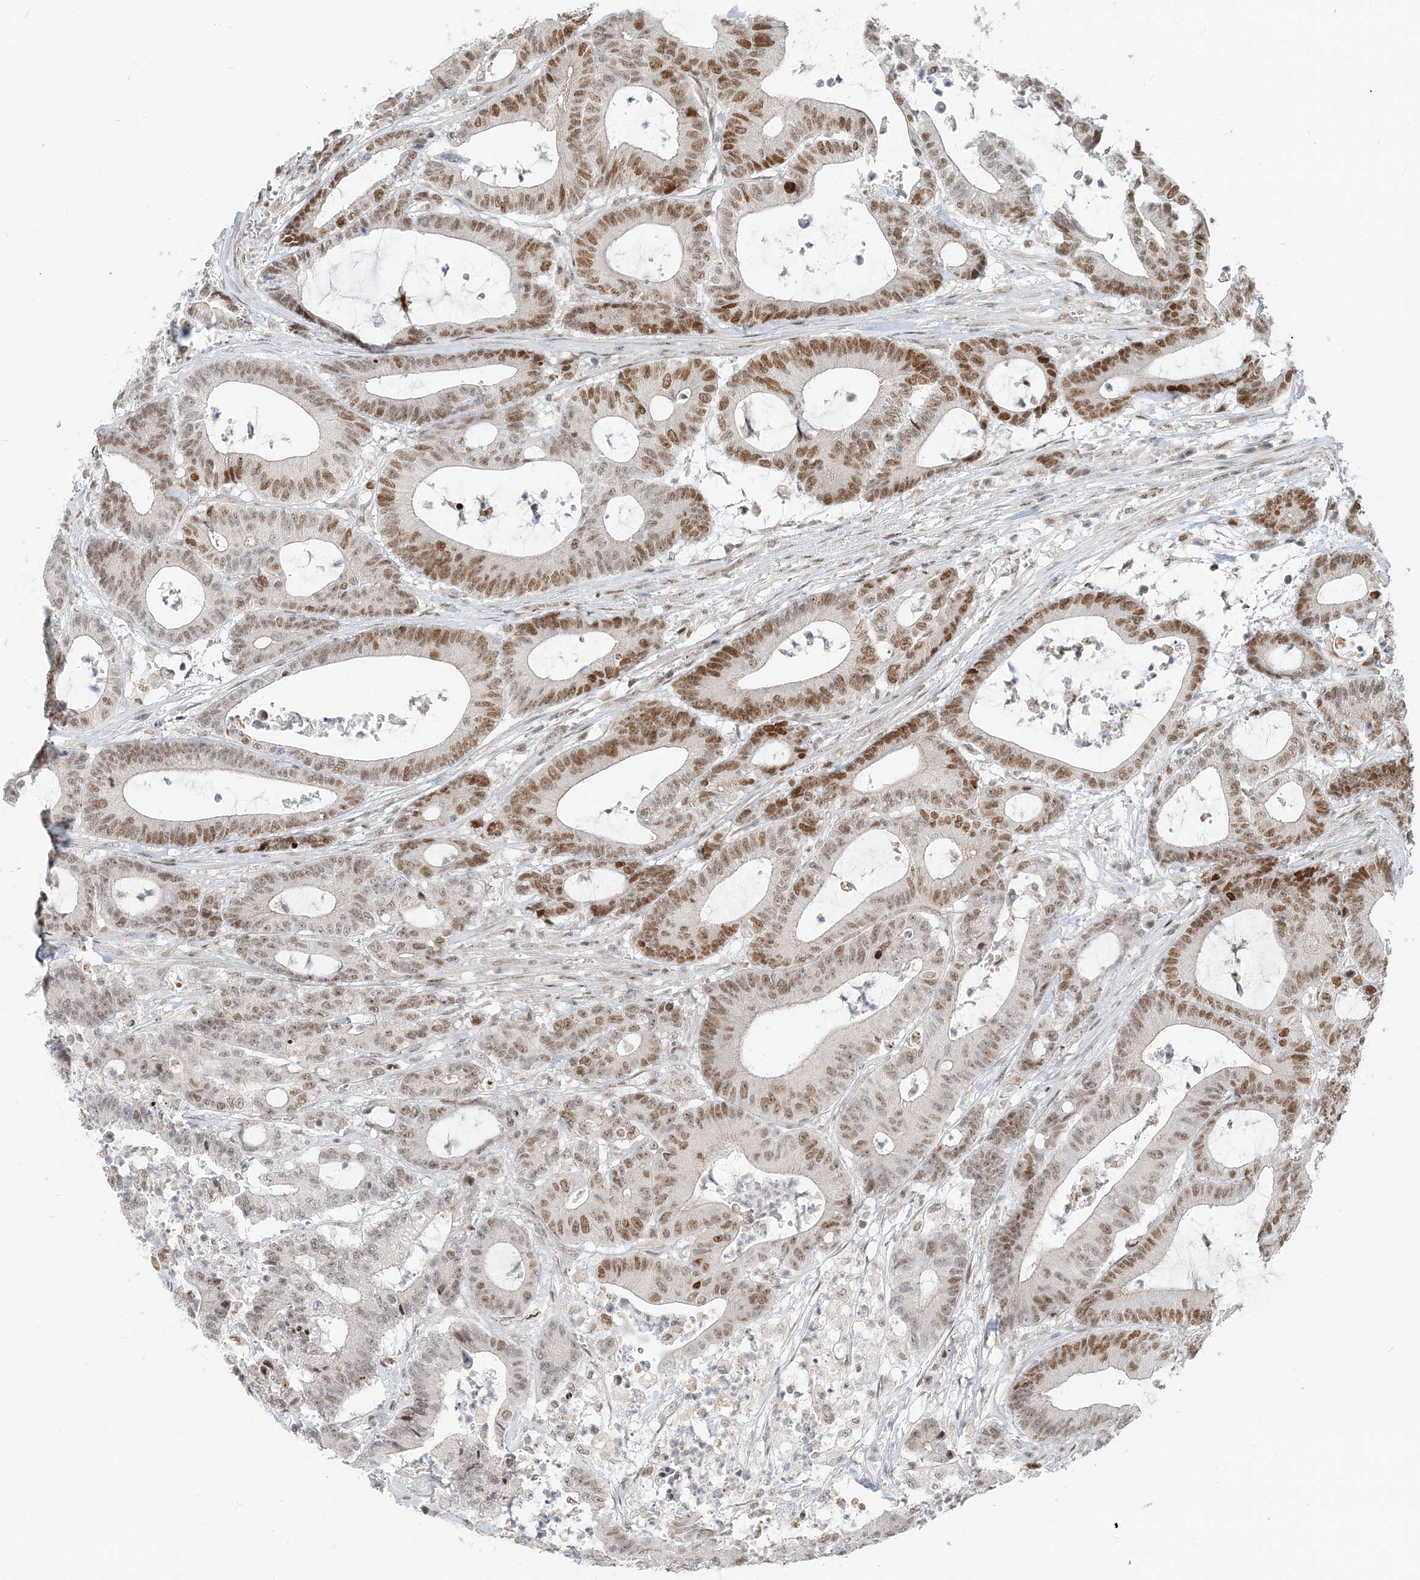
{"staining": {"intensity": "moderate", "quantity": "25%-75%", "location": "nuclear"}, "tissue": "colorectal cancer", "cell_type": "Tumor cells", "image_type": "cancer", "snomed": [{"axis": "morphology", "description": "Adenocarcinoma, NOS"}, {"axis": "topography", "description": "Colon"}], "caption": "Protein expression analysis of adenocarcinoma (colorectal) shows moderate nuclear expression in approximately 25%-75% of tumor cells.", "gene": "BAZ1B", "patient": {"sex": "female", "age": 84}}